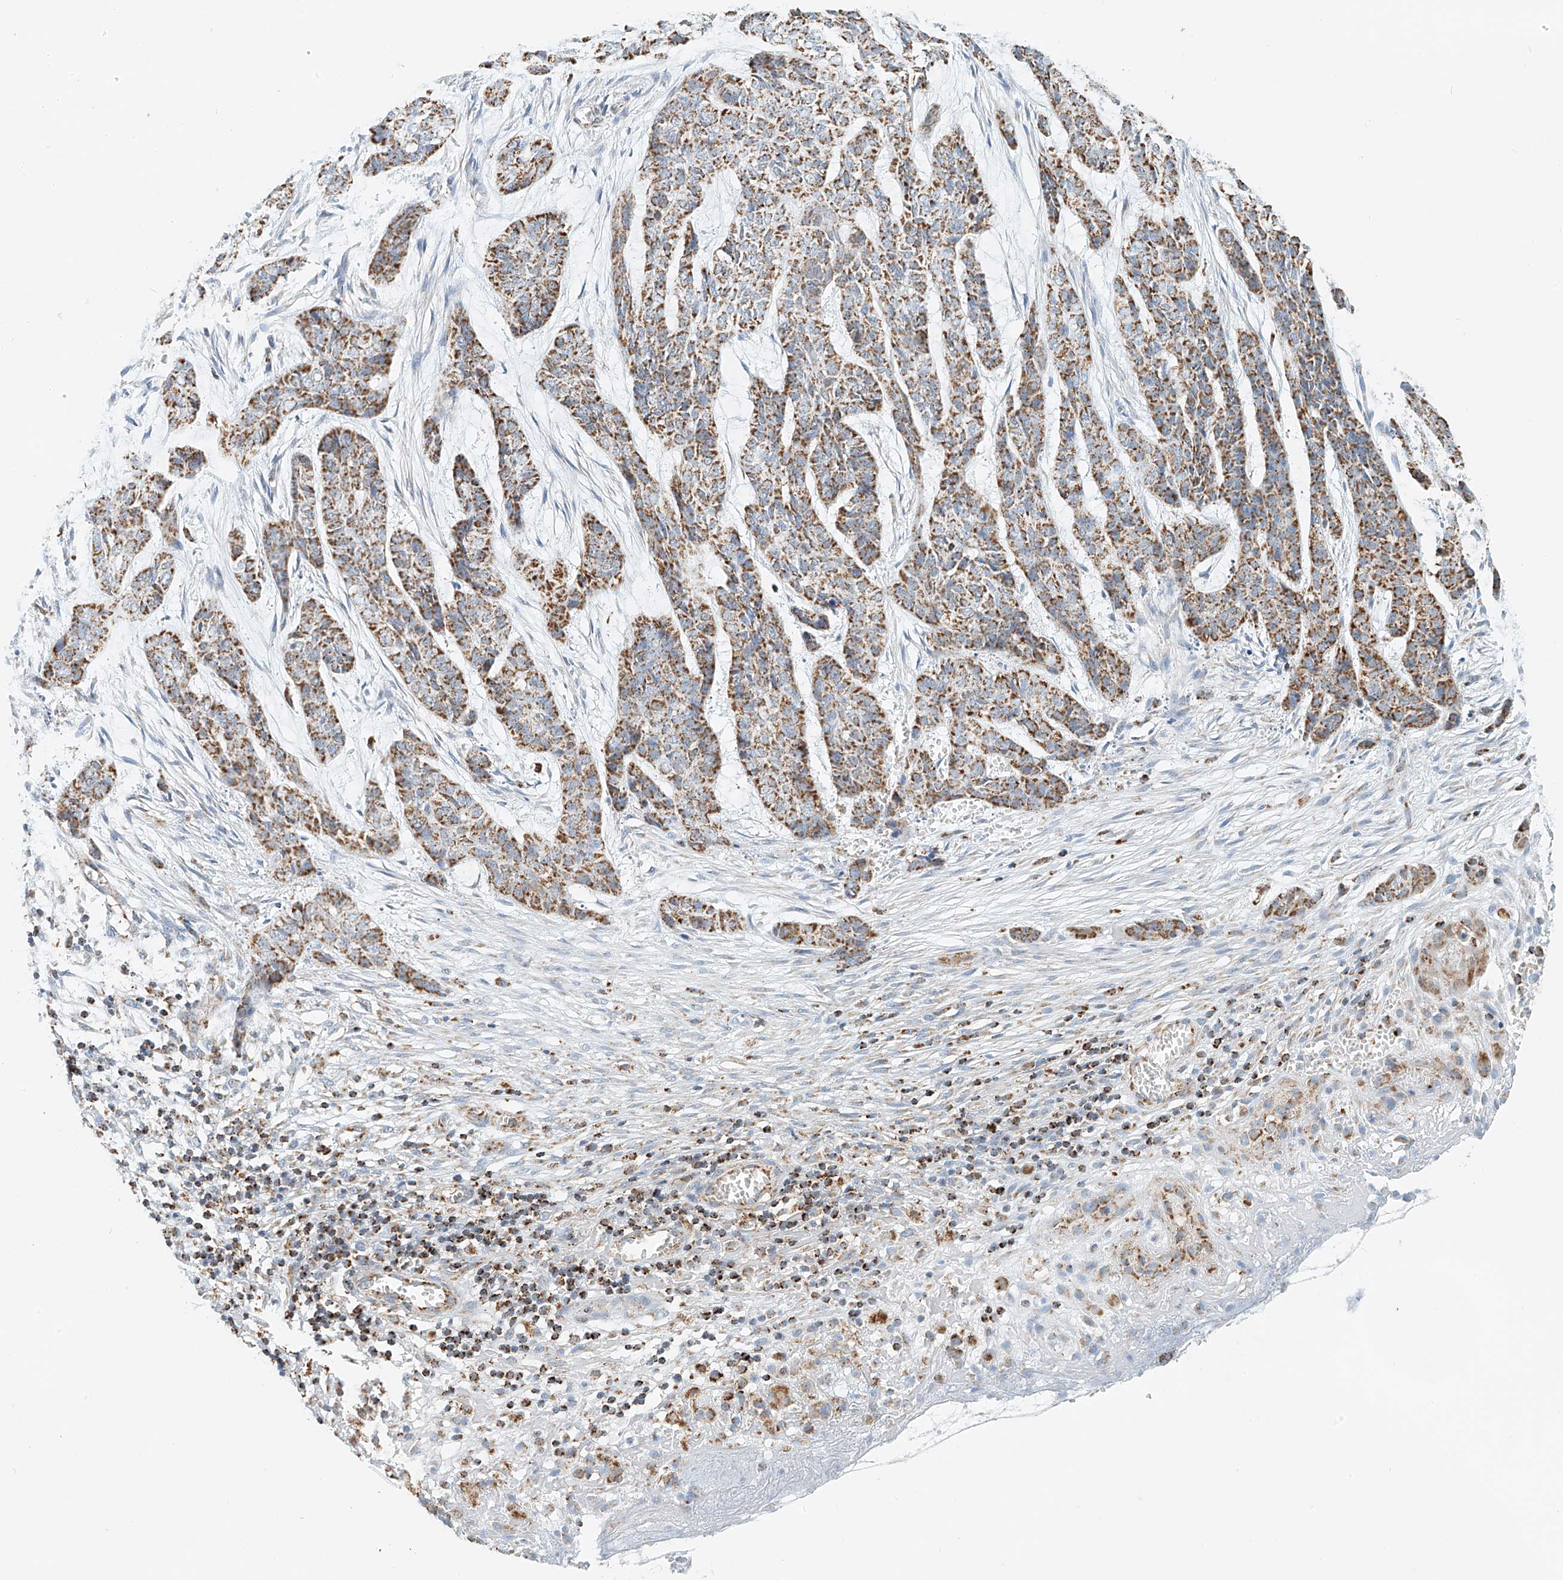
{"staining": {"intensity": "moderate", "quantity": ">75%", "location": "cytoplasmic/membranous"}, "tissue": "skin cancer", "cell_type": "Tumor cells", "image_type": "cancer", "snomed": [{"axis": "morphology", "description": "Basal cell carcinoma"}, {"axis": "topography", "description": "Skin"}], "caption": "Protein staining of basal cell carcinoma (skin) tissue demonstrates moderate cytoplasmic/membranous positivity in approximately >75% of tumor cells.", "gene": "PPA2", "patient": {"sex": "female", "age": 64}}